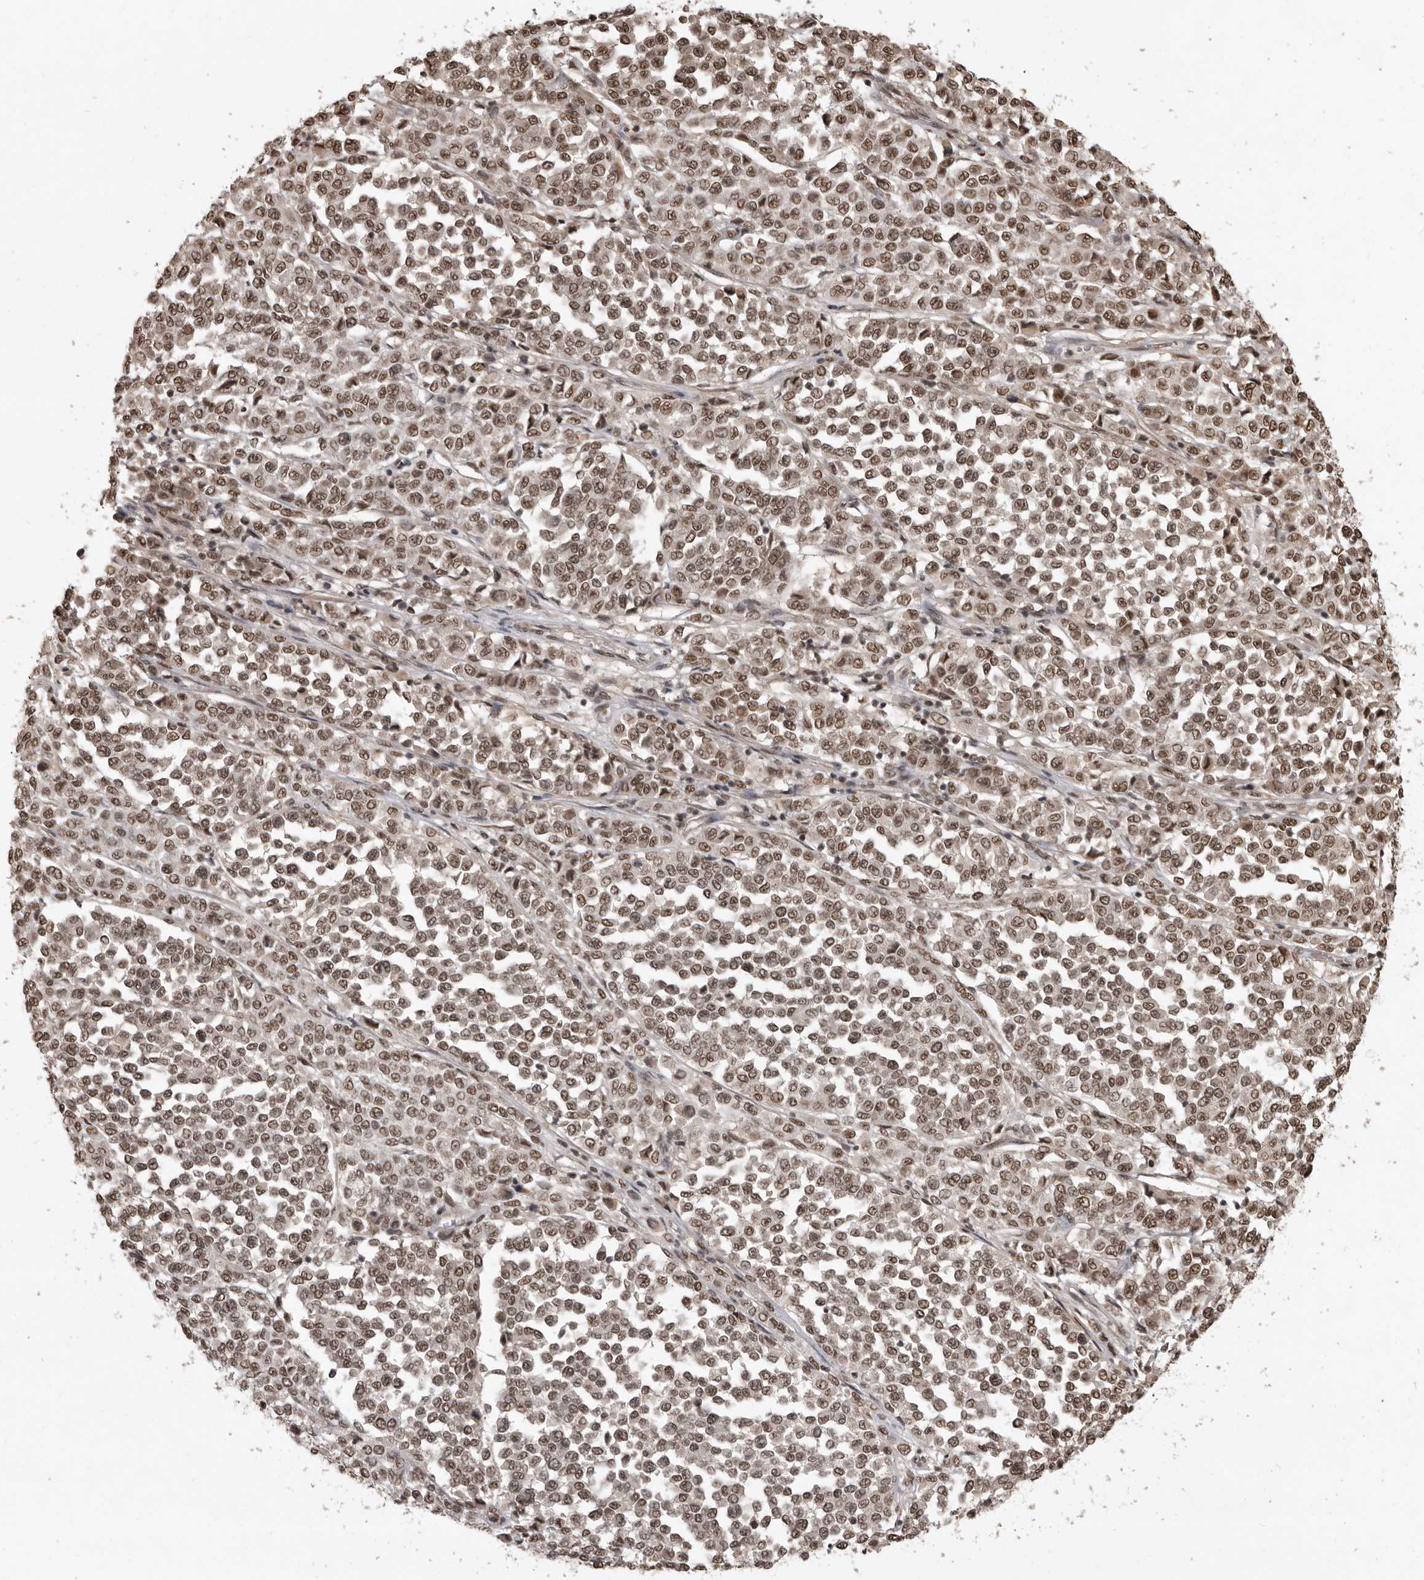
{"staining": {"intensity": "moderate", "quantity": ">75%", "location": "nuclear"}, "tissue": "melanoma", "cell_type": "Tumor cells", "image_type": "cancer", "snomed": [{"axis": "morphology", "description": "Malignant melanoma, Metastatic site"}, {"axis": "topography", "description": "Pancreas"}], "caption": "High-power microscopy captured an immunohistochemistry histopathology image of melanoma, revealing moderate nuclear expression in about >75% of tumor cells. Ihc stains the protein in brown and the nuclei are stained blue.", "gene": "CBLL1", "patient": {"sex": "female", "age": 30}}